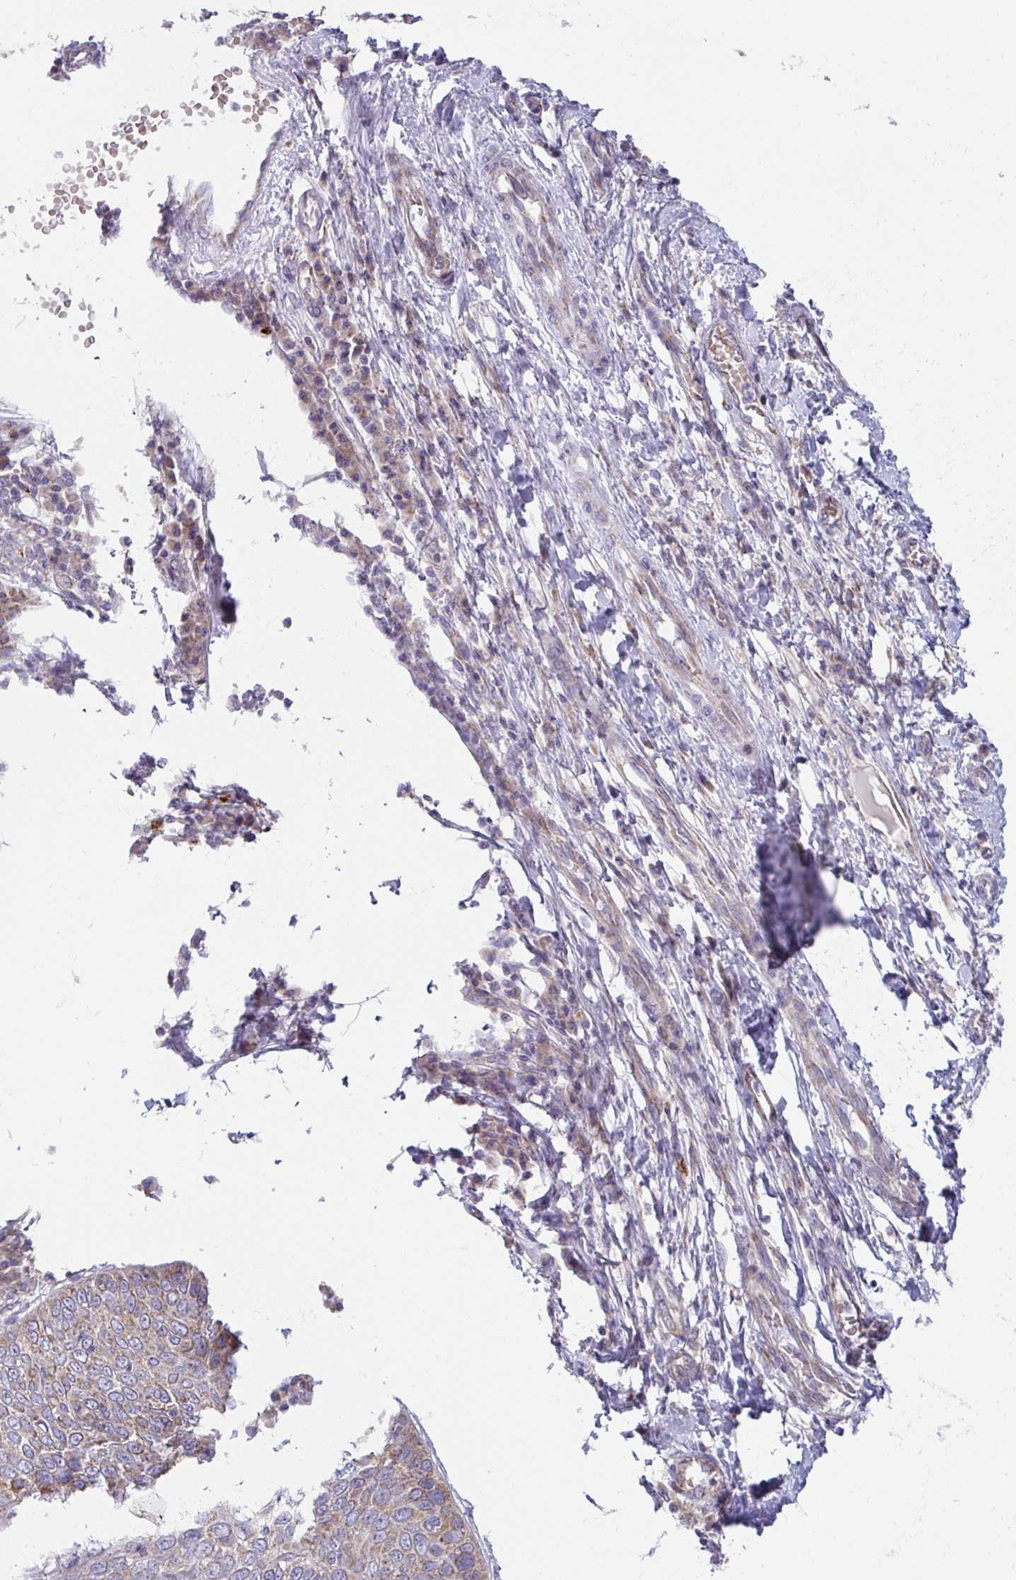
{"staining": {"intensity": "strong", "quantity": "25%-75%", "location": "cytoplasmic/membranous"}, "tissue": "skin cancer", "cell_type": "Tumor cells", "image_type": "cancer", "snomed": [{"axis": "morphology", "description": "Squamous cell carcinoma, NOS"}, {"axis": "topography", "description": "Skin"}], "caption": "A histopathology image of skin cancer stained for a protein displays strong cytoplasmic/membranous brown staining in tumor cells. The protein is shown in brown color, while the nuclei are stained blue.", "gene": "EXOC5", "patient": {"sex": "male", "age": 87}}